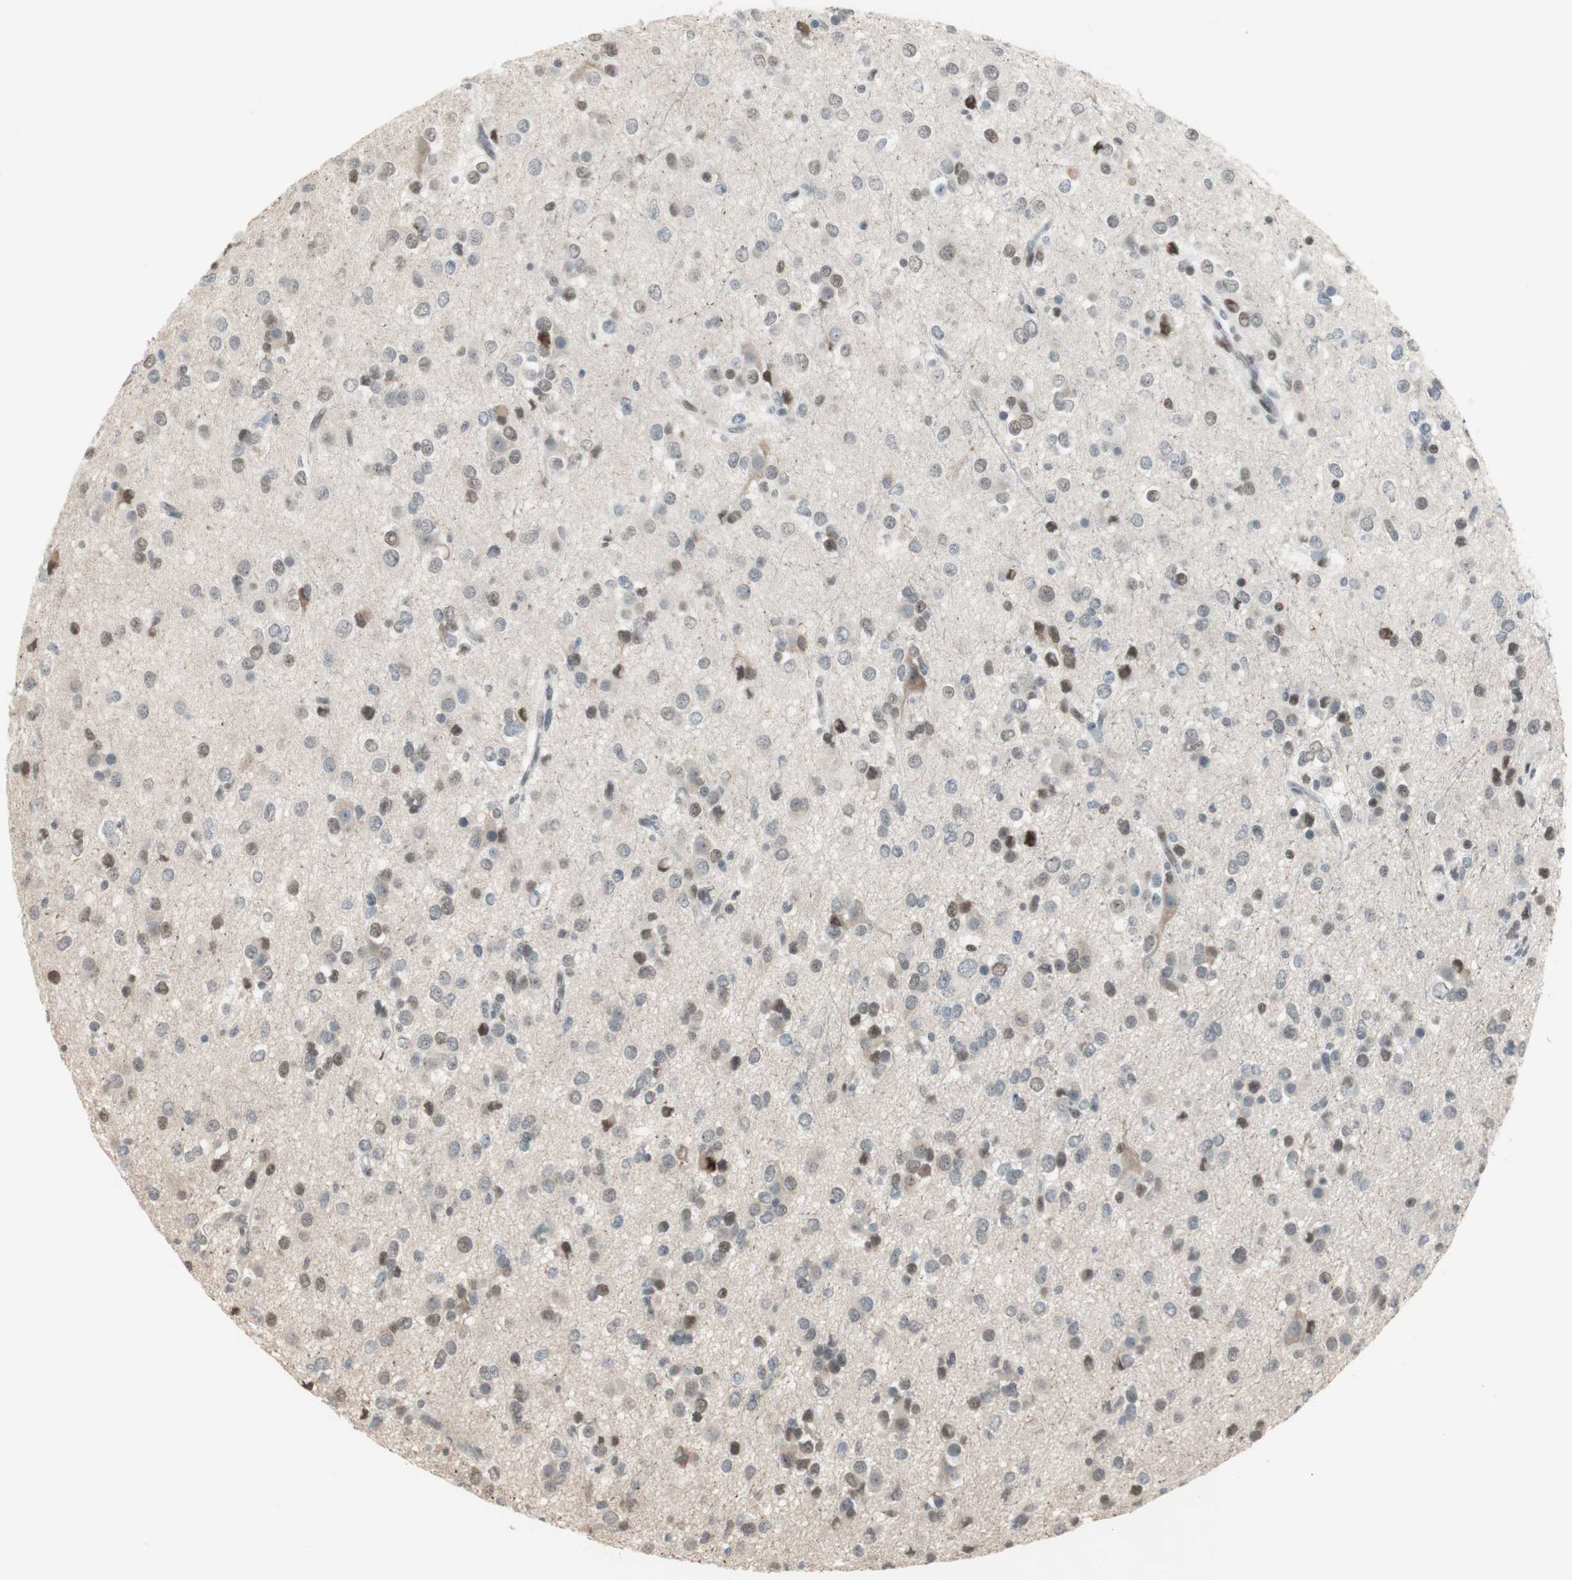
{"staining": {"intensity": "moderate", "quantity": "25%-75%", "location": "nuclear"}, "tissue": "glioma", "cell_type": "Tumor cells", "image_type": "cancer", "snomed": [{"axis": "morphology", "description": "Glioma, malignant, Low grade"}, {"axis": "topography", "description": "Brain"}], "caption": "Brown immunohistochemical staining in glioma shows moderate nuclear positivity in approximately 25%-75% of tumor cells.", "gene": "ZBTB17", "patient": {"sex": "male", "age": 42}}